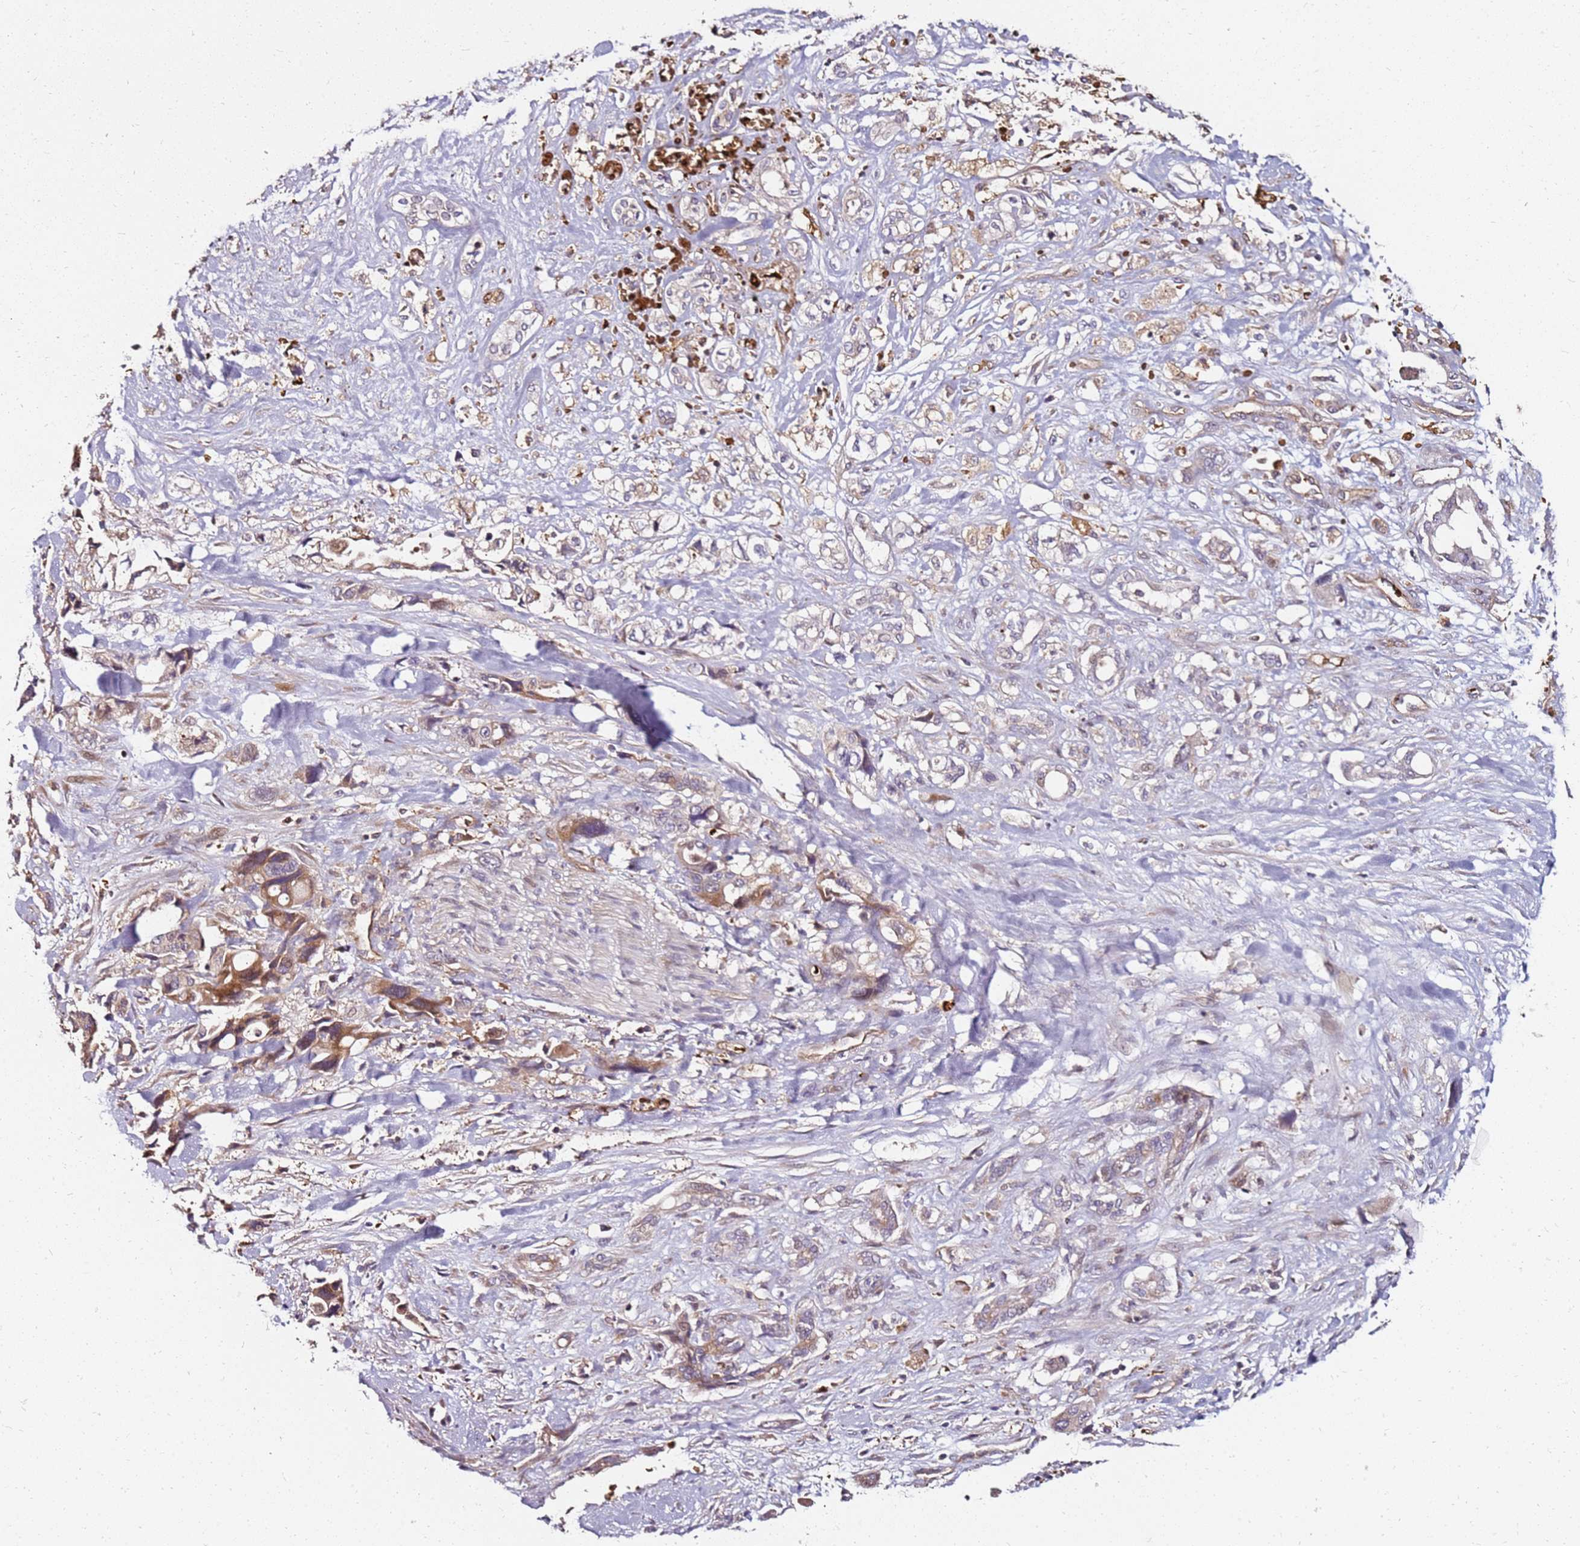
{"staining": {"intensity": "weak", "quantity": ">75%", "location": "cytoplasmic/membranous"}, "tissue": "pancreatic cancer", "cell_type": "Tumor cells", "image_type": "cancer", "snomed": [{"axis": "morphology", "description": "Adenocarcinoma, NOS"}, {"axis": "topography", "description": "Pancreas"}], "caption": "Immunohistochemical staining of human pancreatic cancer (adenocarcinoma) shows weak cytoplasmic/membranous protein staining in approximately >75% of tumor cells.", "gene": "RNF11", "patient": {"sex": "male", "age": 46}}